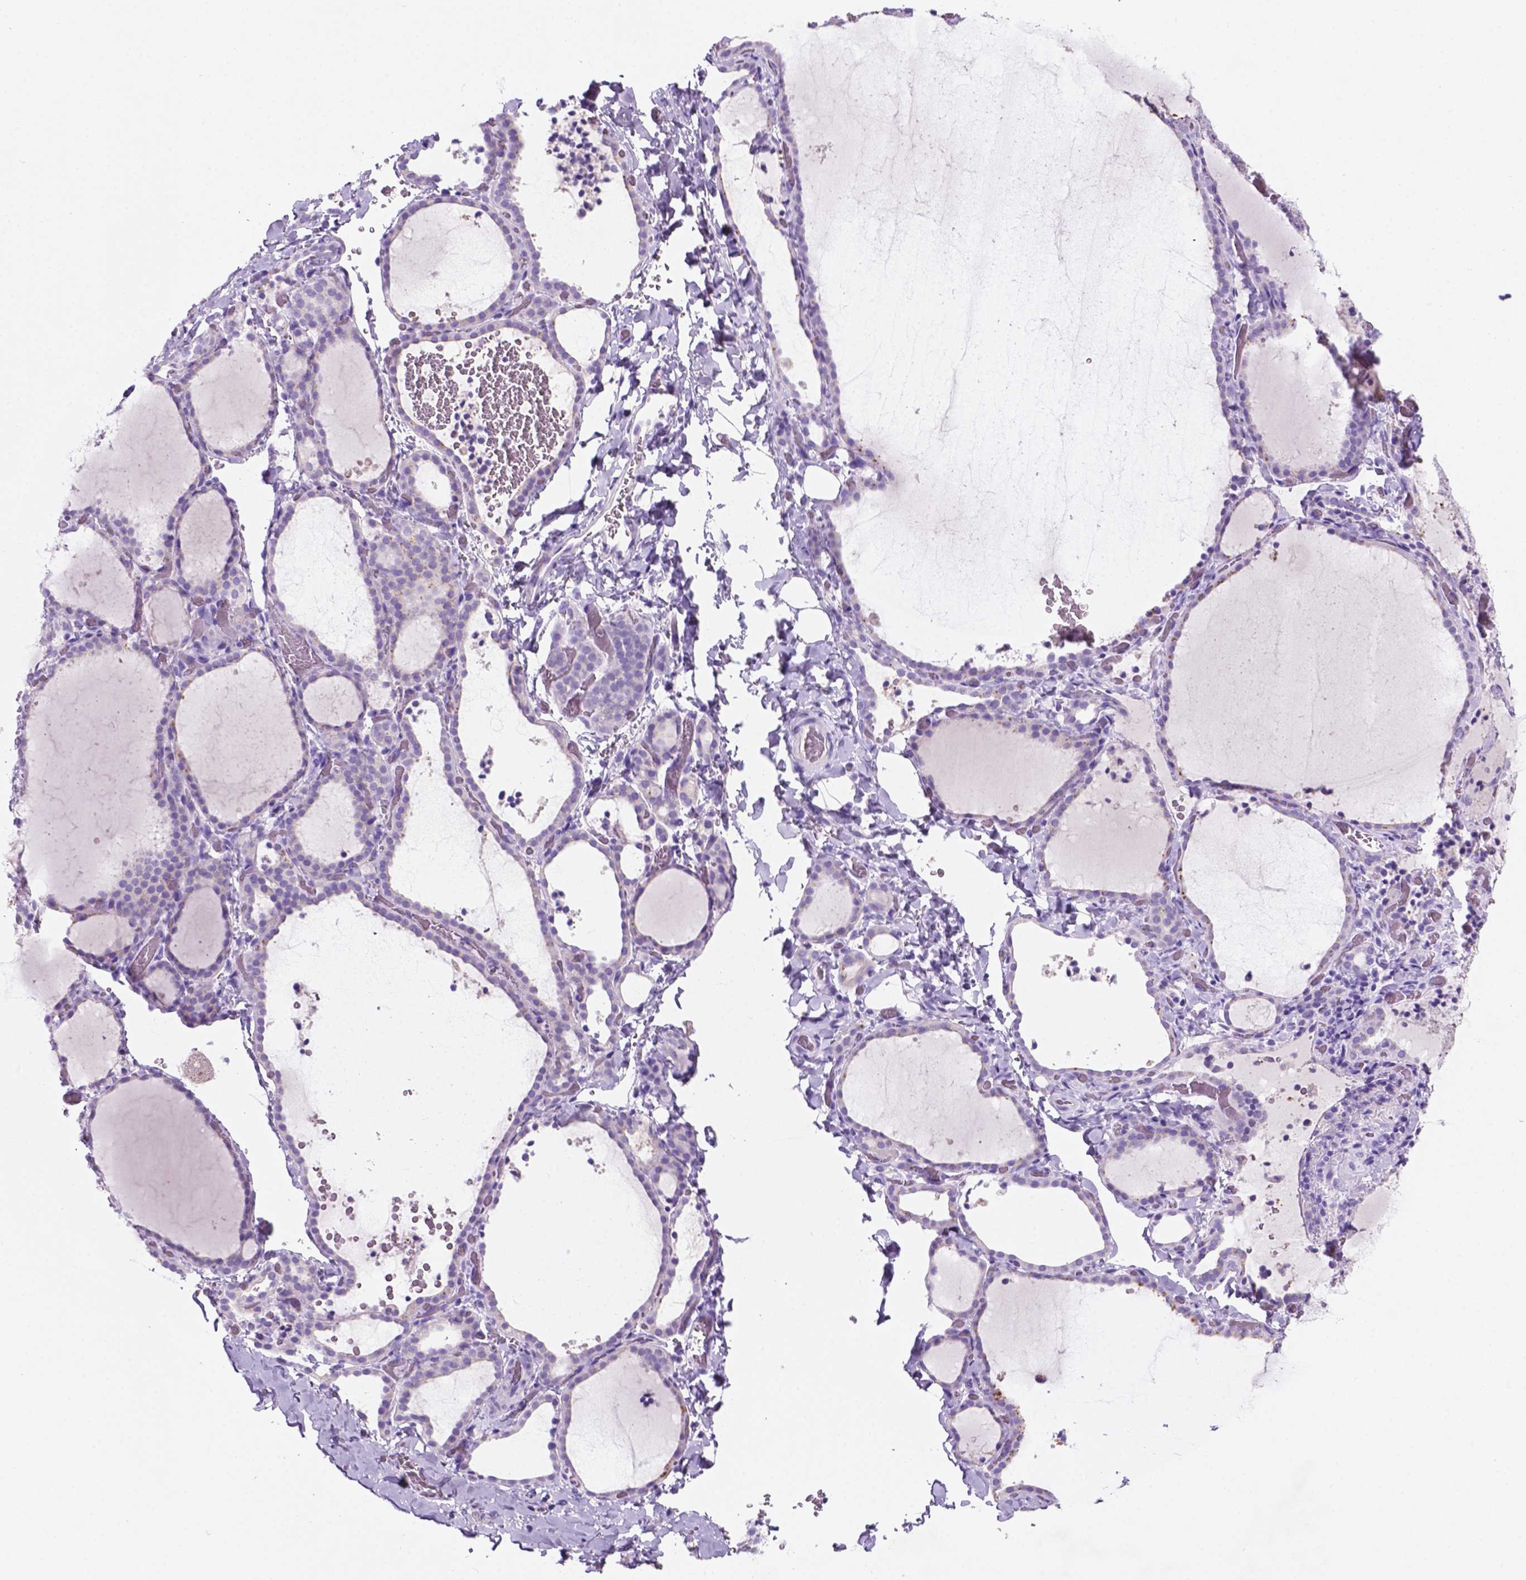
{"staining": {"intensity": "moderate", "quantity": "<25%", "location": "cytoplasmic/membranous"}, "tissue": "thyroid gland", "cell_type": "Glandular cells", "image_type": "normal", "snomed": [{"axis": "morphology", "description": "Normal tissue, NOS"}, {"axis": "topography", "description": "Thyroid gland"}], "caption": "Glandular cells display moderate cytoplasmic/membranous positivity in approximately <25% of cells in normal thyroid gland. Nuclei are stained in blue.", "gene": "POU4F1", "patient": {"sex": "female", "age": 22}}